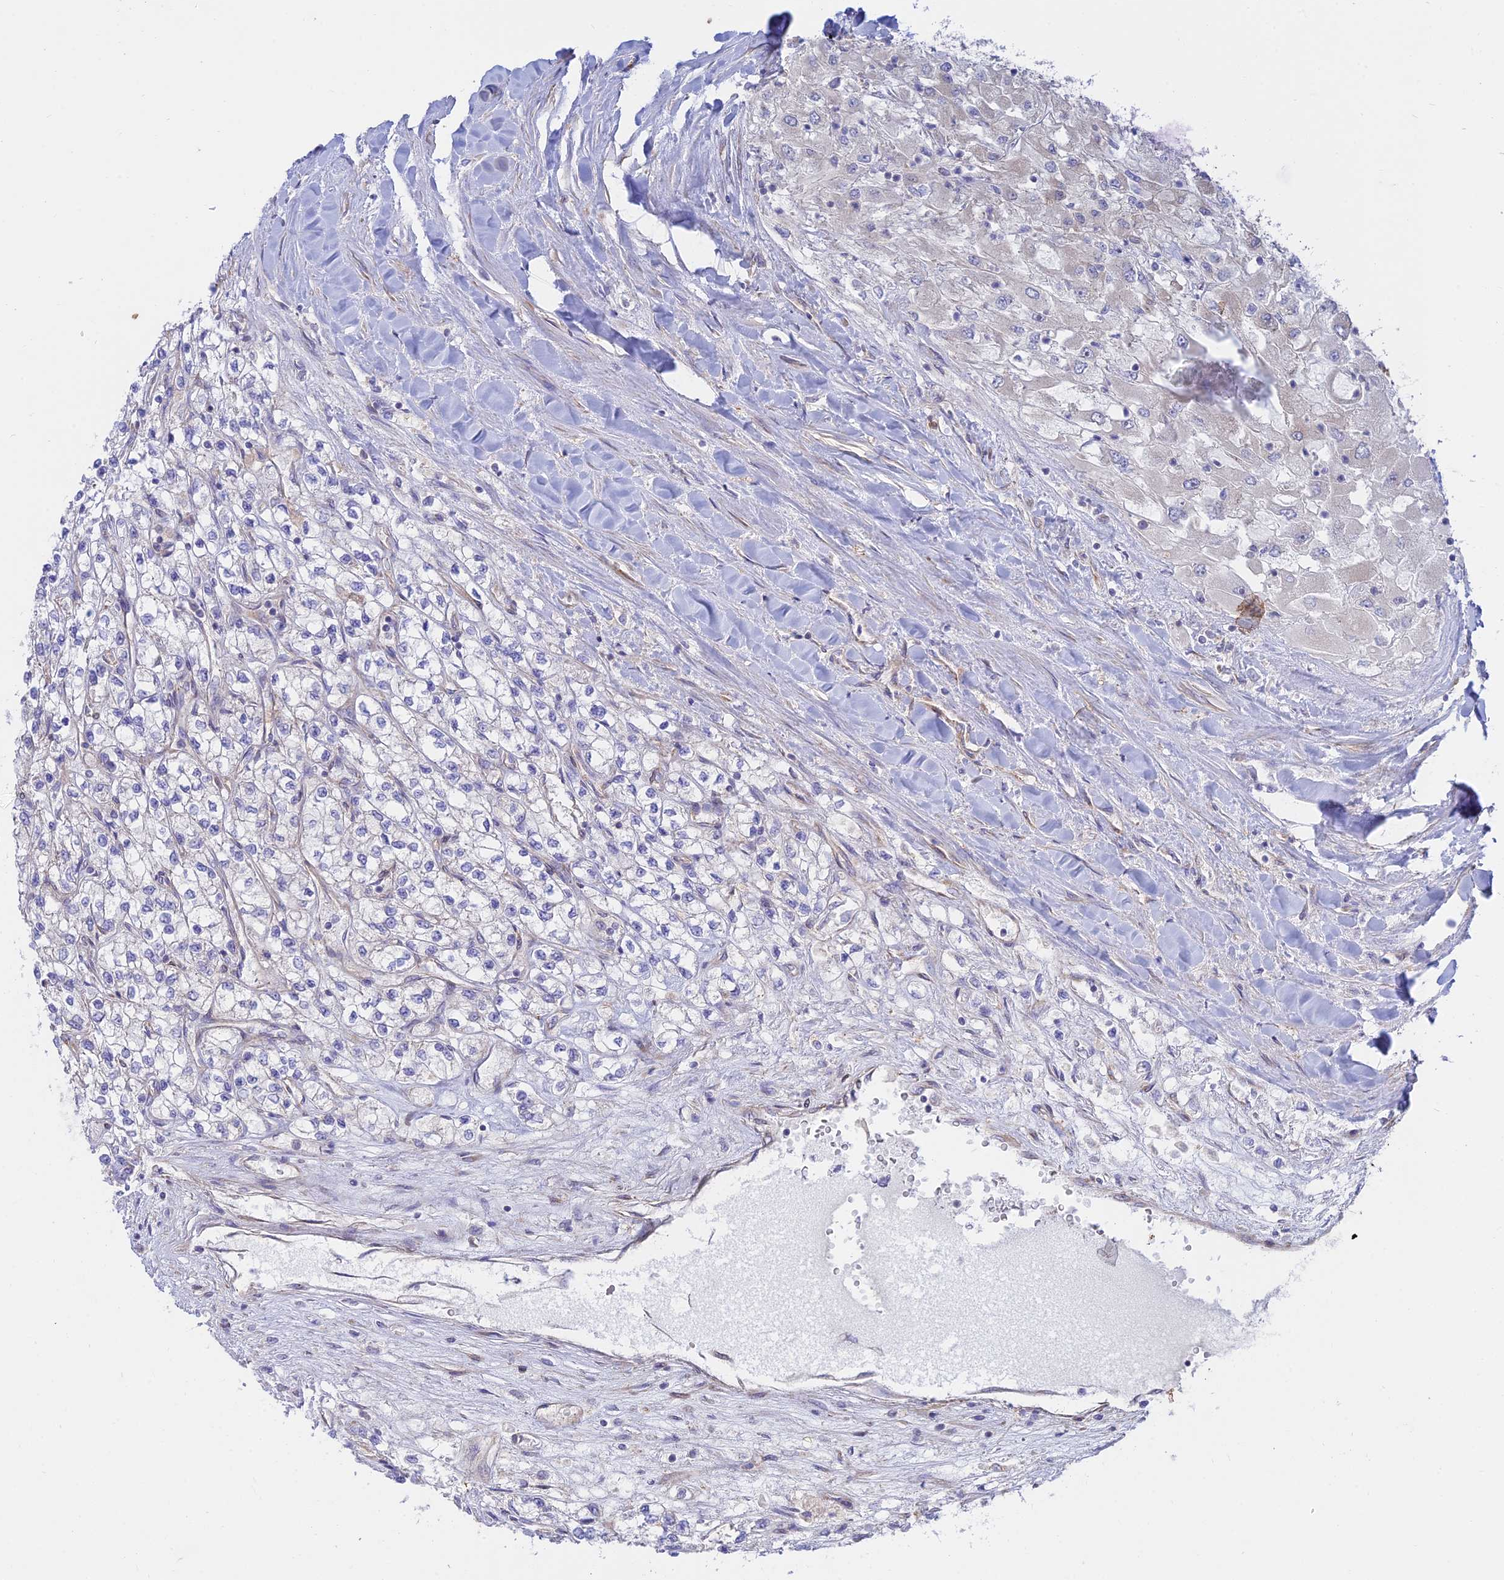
{"staining": {"intensity": "negative", "quantity": "none", "location": "none"}, "tissue": "renal cancer", "cell_type": "Tumor cells", "image_type": "cancer", "snomed": [{"axis": "morphology", "description": "Adenocarcinoma, NOS"}, {"axis": "topography", "description": "Kidney"}], "caption": "Tumor cells show no significant protein positivity in renal cancer (adenocarcinoma). (DAB immunohistochemistry (IHC) visualized using brightfield microscopy, high magnification).", "gene": "KCNAB1", "patient": {"sex": "male", "age": 80}}